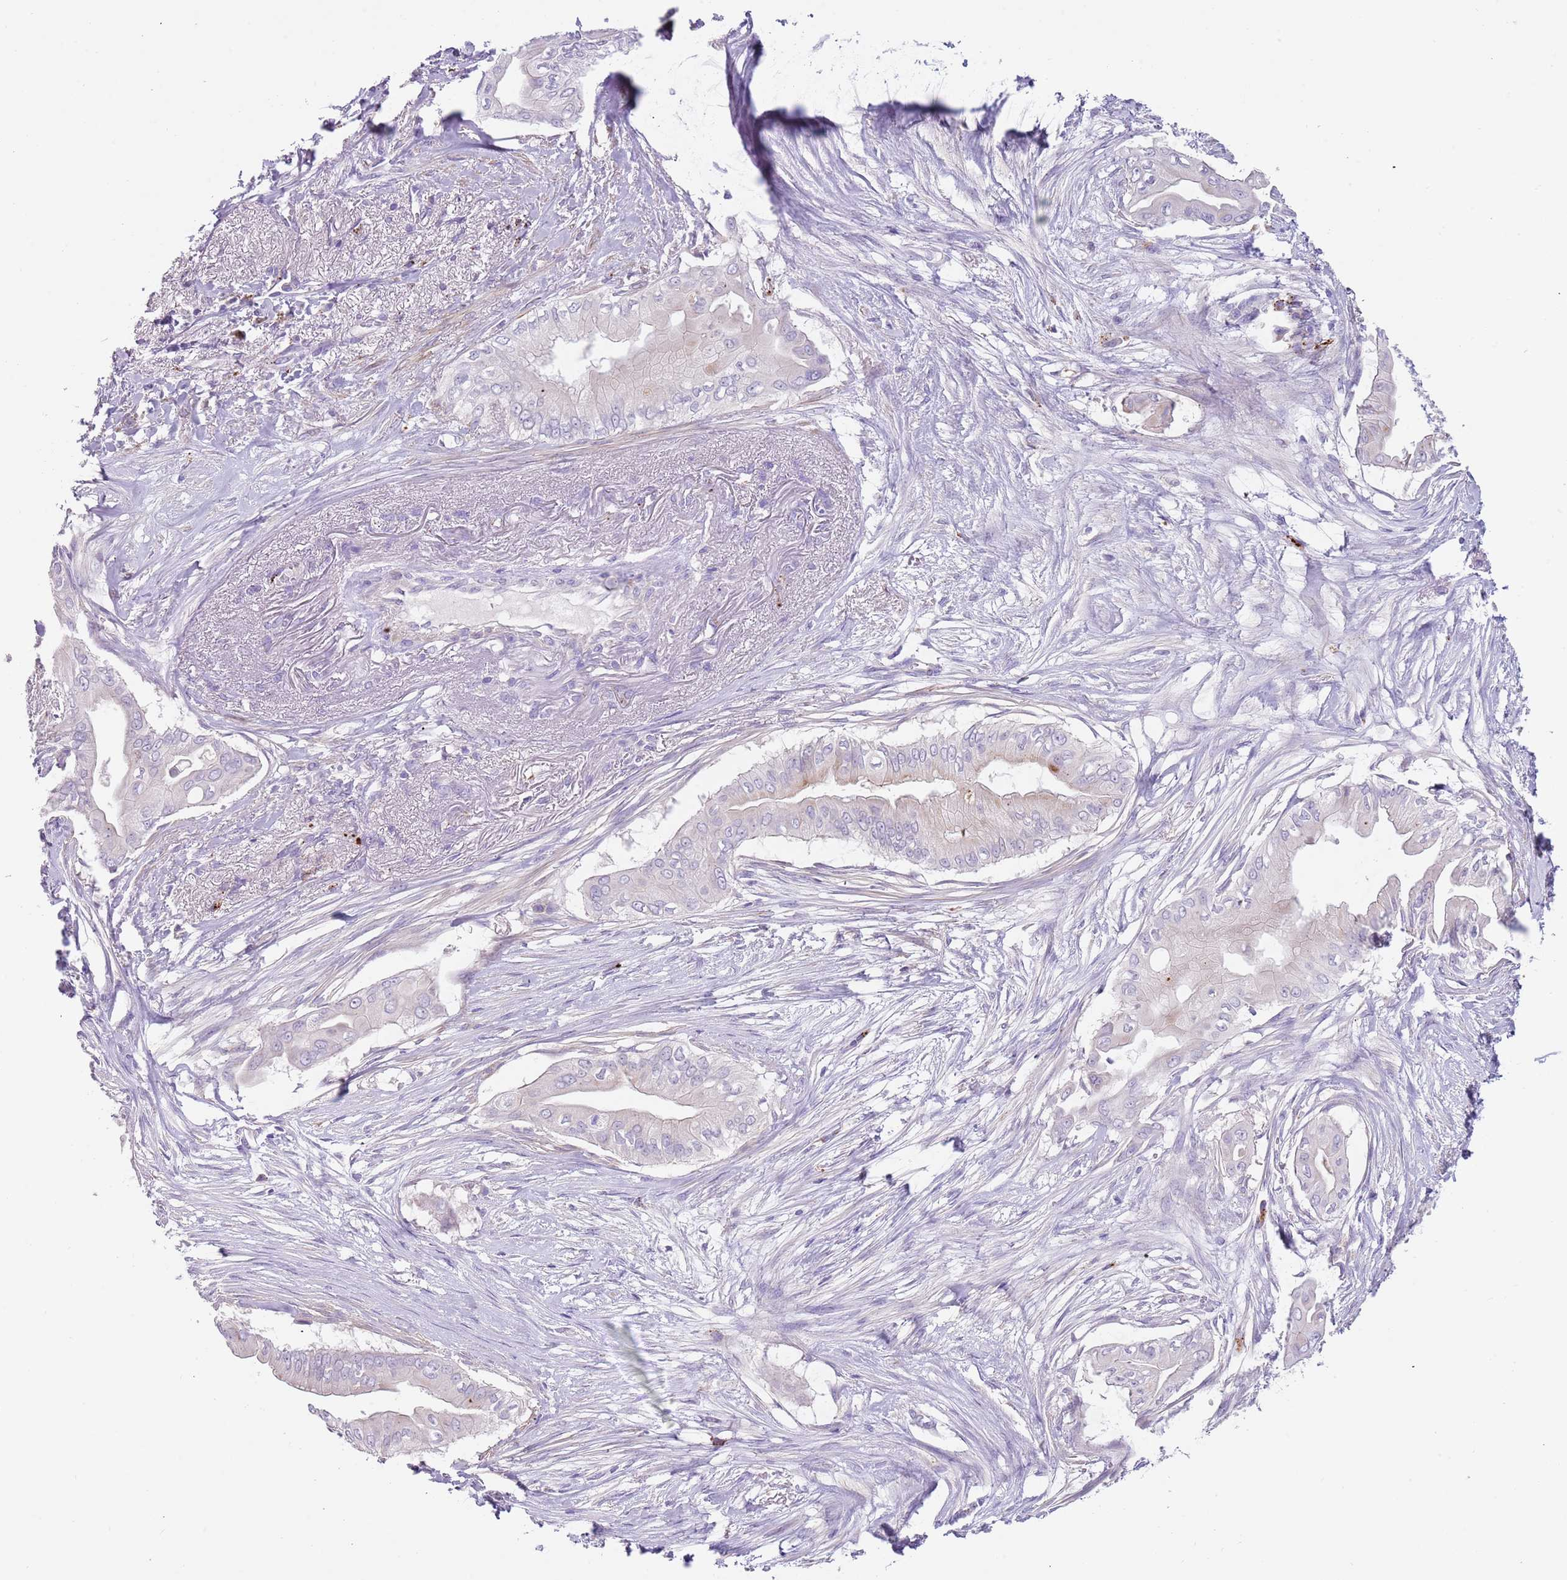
{"staining": {"intensity": "moderate", "quantity": "<25%", "location": "cytoplasmic/membranous"}, "tissue": "pancreatic cancer", "cell_type": "Tumor cells", "image_type": "cancer", "snomed": [{"axis": "morphology", "description": "Adenocarcinoma, NOS"}, {"axis": "topography", "description": "Pancreas"}], "caption": "Protein expression analysis of human adenocarcinoma (pancreatic) reveals moderate cytoplasmic/membranous expression in approximately <25% of tumor cells.", "gene": "LRRN3", "patient": {"sex": "male", "age": 71}}